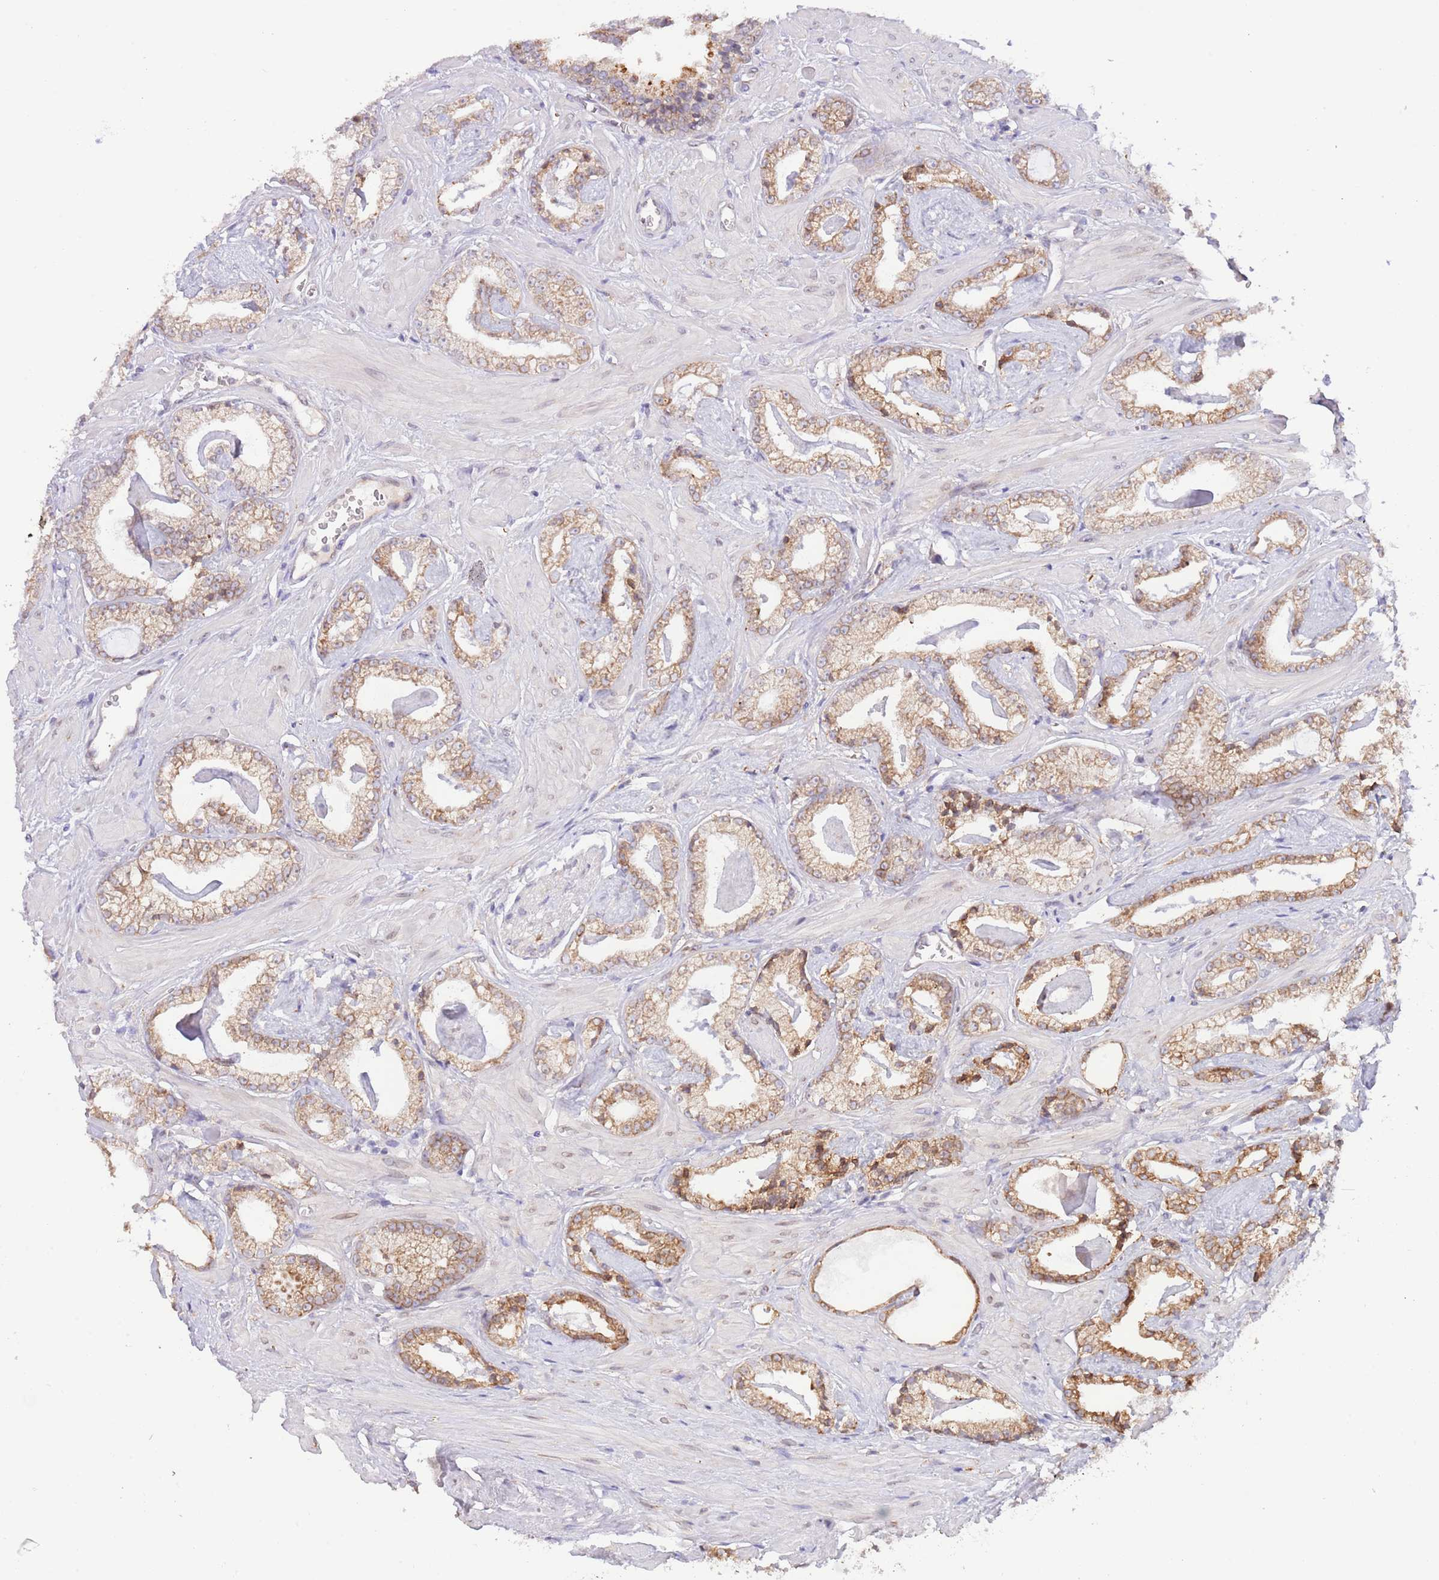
{"staining": {"intensity": "moderate", "quantity": ">75%", "location": "cytoplasmic/membranous"}, "tissue": "prostate cancer", "cell_type": "Tumor cells", "image_type": "cancer", "snomed": [{"axis": "morphology", "description": "Adenocarcinoma, Low grade"}, {"axis": "topography", "description": "Prostate"}], "caption": "High-magnification brightfield microscopy of prostate cancer (low-grade adenocarcinoma) stained with DAB (brown) and counterstained with hematoxylin (blue). tumor cells exhibit moderate cytoplasmic/membranous positivity is appreciated in about>75% of cells. (Stains: DAB (3,3'-diaminobenzidine) in brown, nuclei in blue, Microscopy: brightfield microscopy at high magnification).", "gene": "EBPL", "patient": {"sex": "male", "age": 60}}